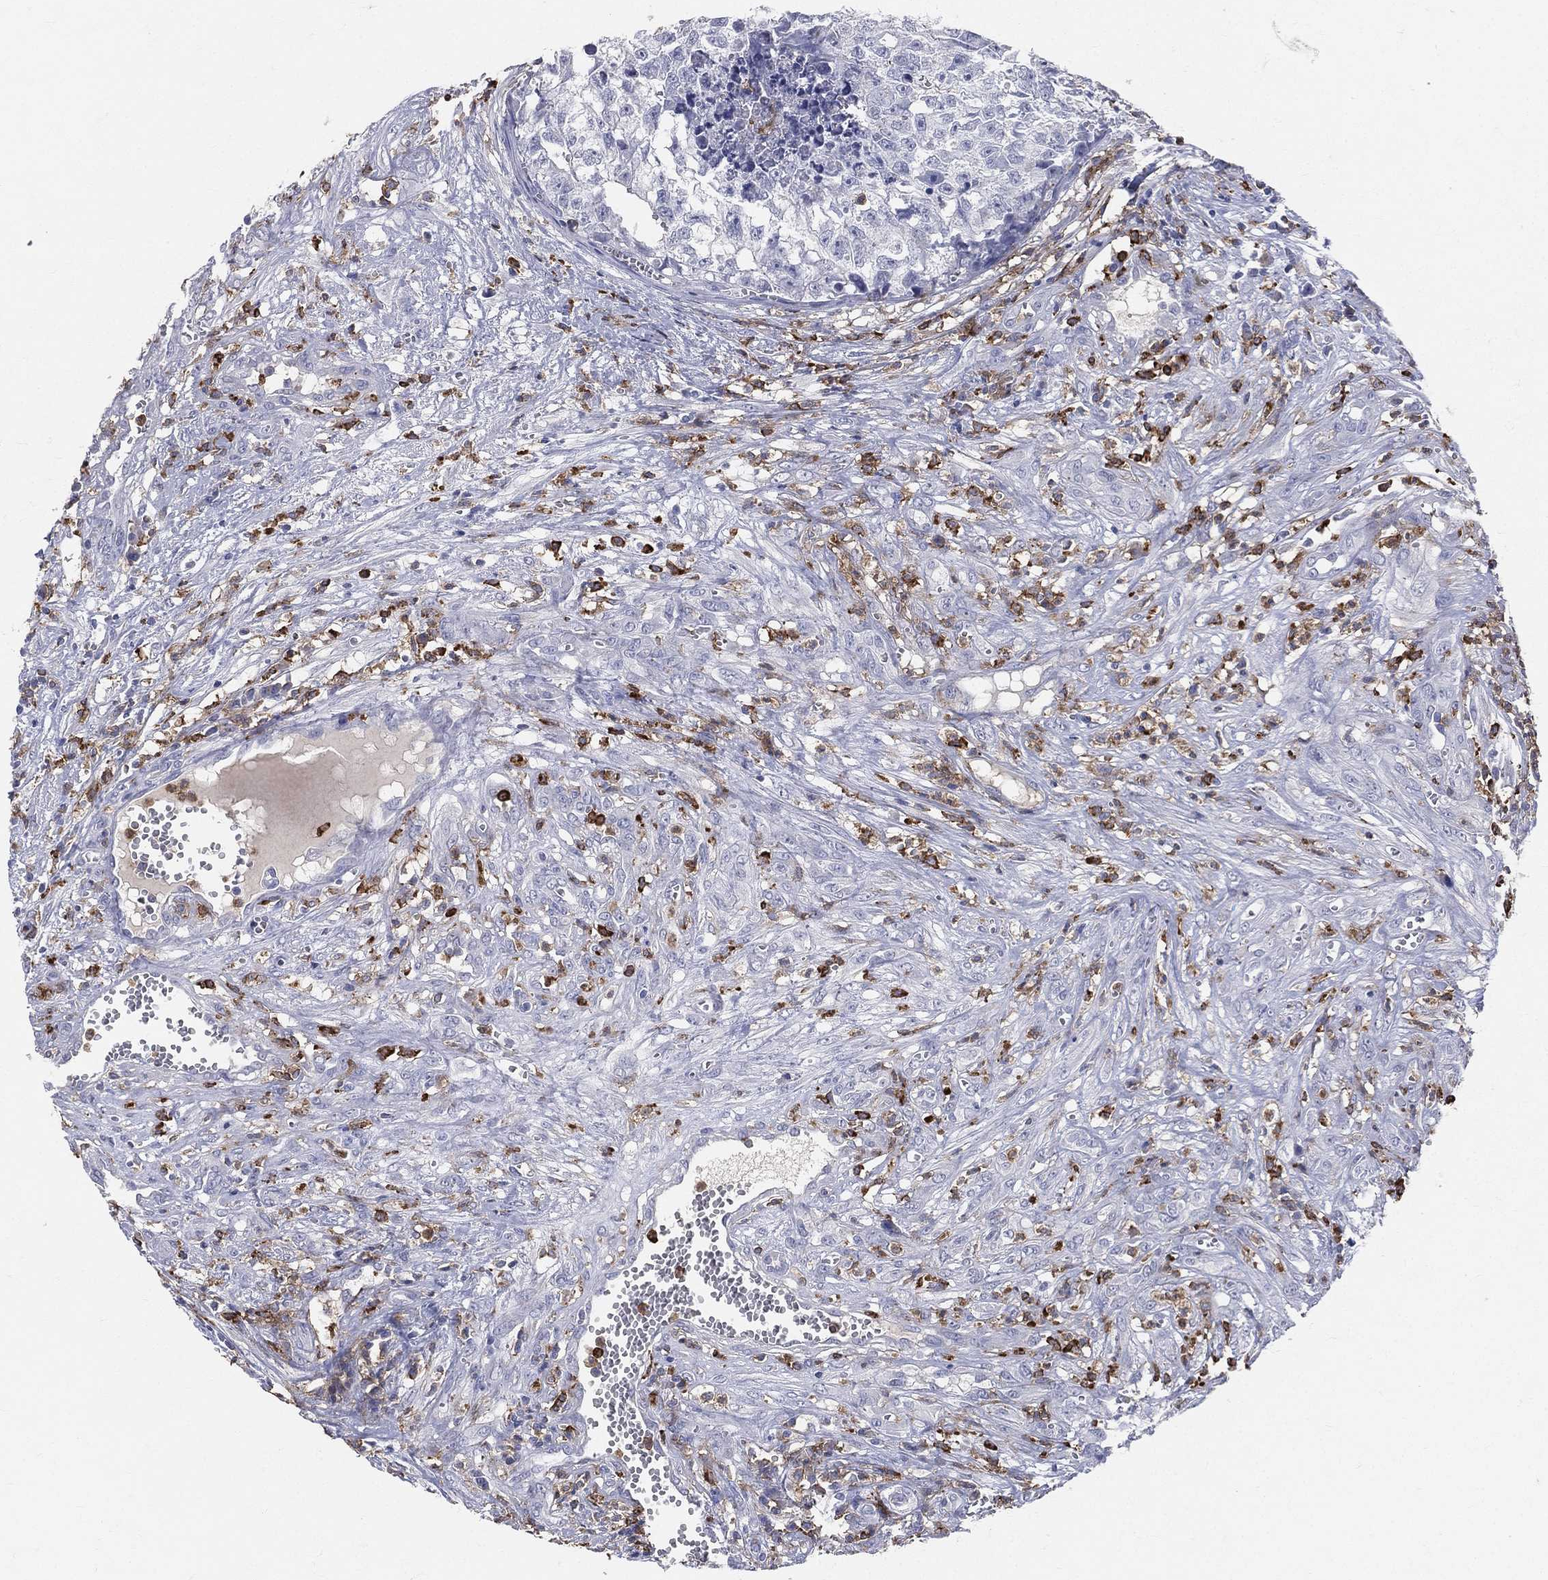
{"staining": {"intensity": "negative", "quantity": "none", "location": "none"}, "tissue": "testis cancer", "cell_type": "Tumor cells", "image_type": "cancer", "snomed": [{"axis": "morphology", "description": "Seminoma, NOS"}, {"axis": "morphology", "description": "Carcinoma, Embryonal, NOS"}, {"axis": "topography", "description": "Testis"}], "caption": "Tumor cells show no significant expression in seminoma (testis).", "gene": "CD33", "patient": {"sex": "male", "age": 22}}